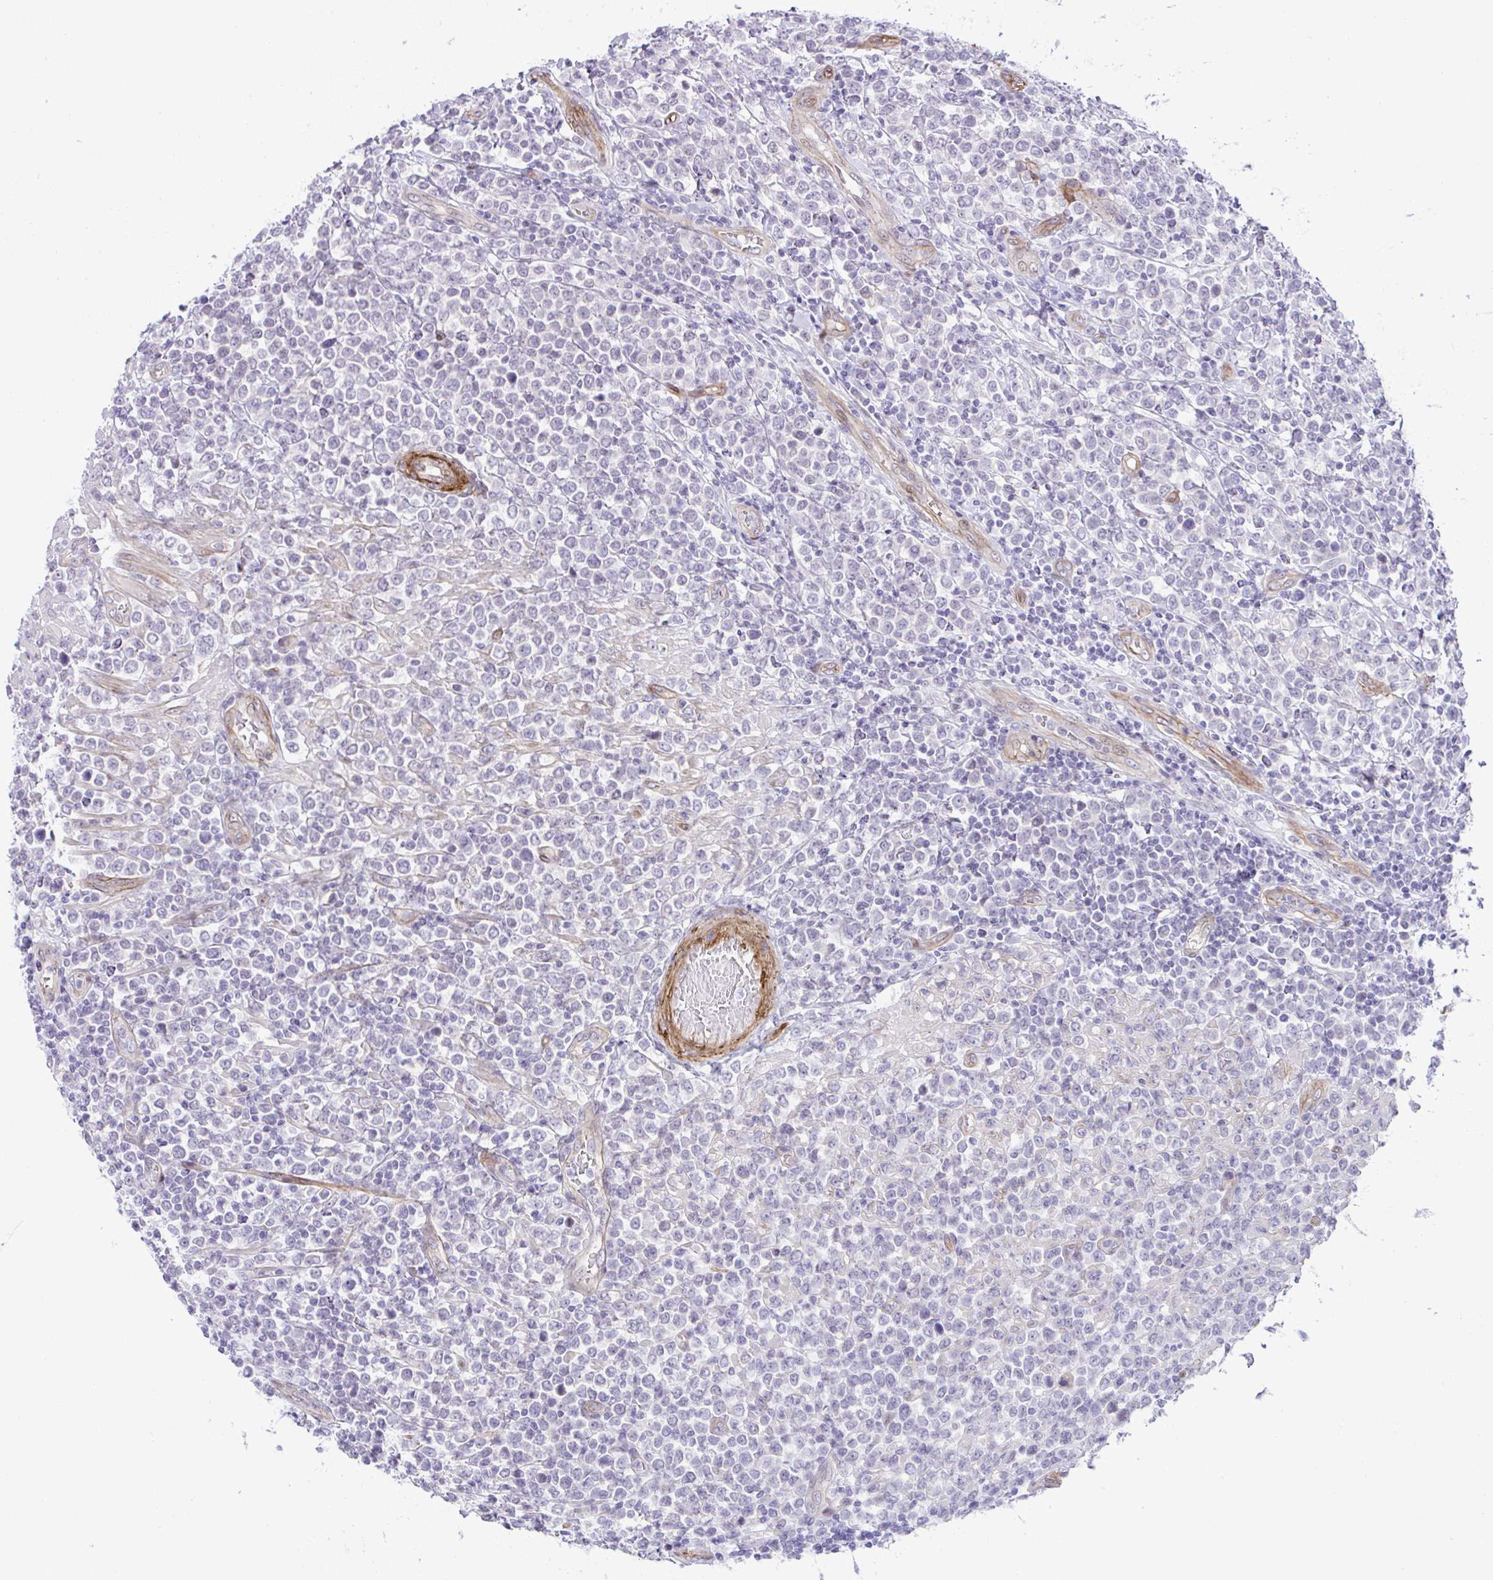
{"staining": {"intensity": "negative", "quantity": "none", "location": "none"}, "tissue": "lymphoma", "cell_type": "Tumor cells", "image_type": "cancer", "snomed": [{"axis": "morphology", "description": "Malignant lymphoma, non-Hodgkin's type, High grade"}, {"axis": "topography", "description": "Soft tissue"}], "caption": "The image displays no significant expression in tumor cells of lymphoma.", "gene": "FBXO34", "patient": {"sex": "female", "age": 56}}